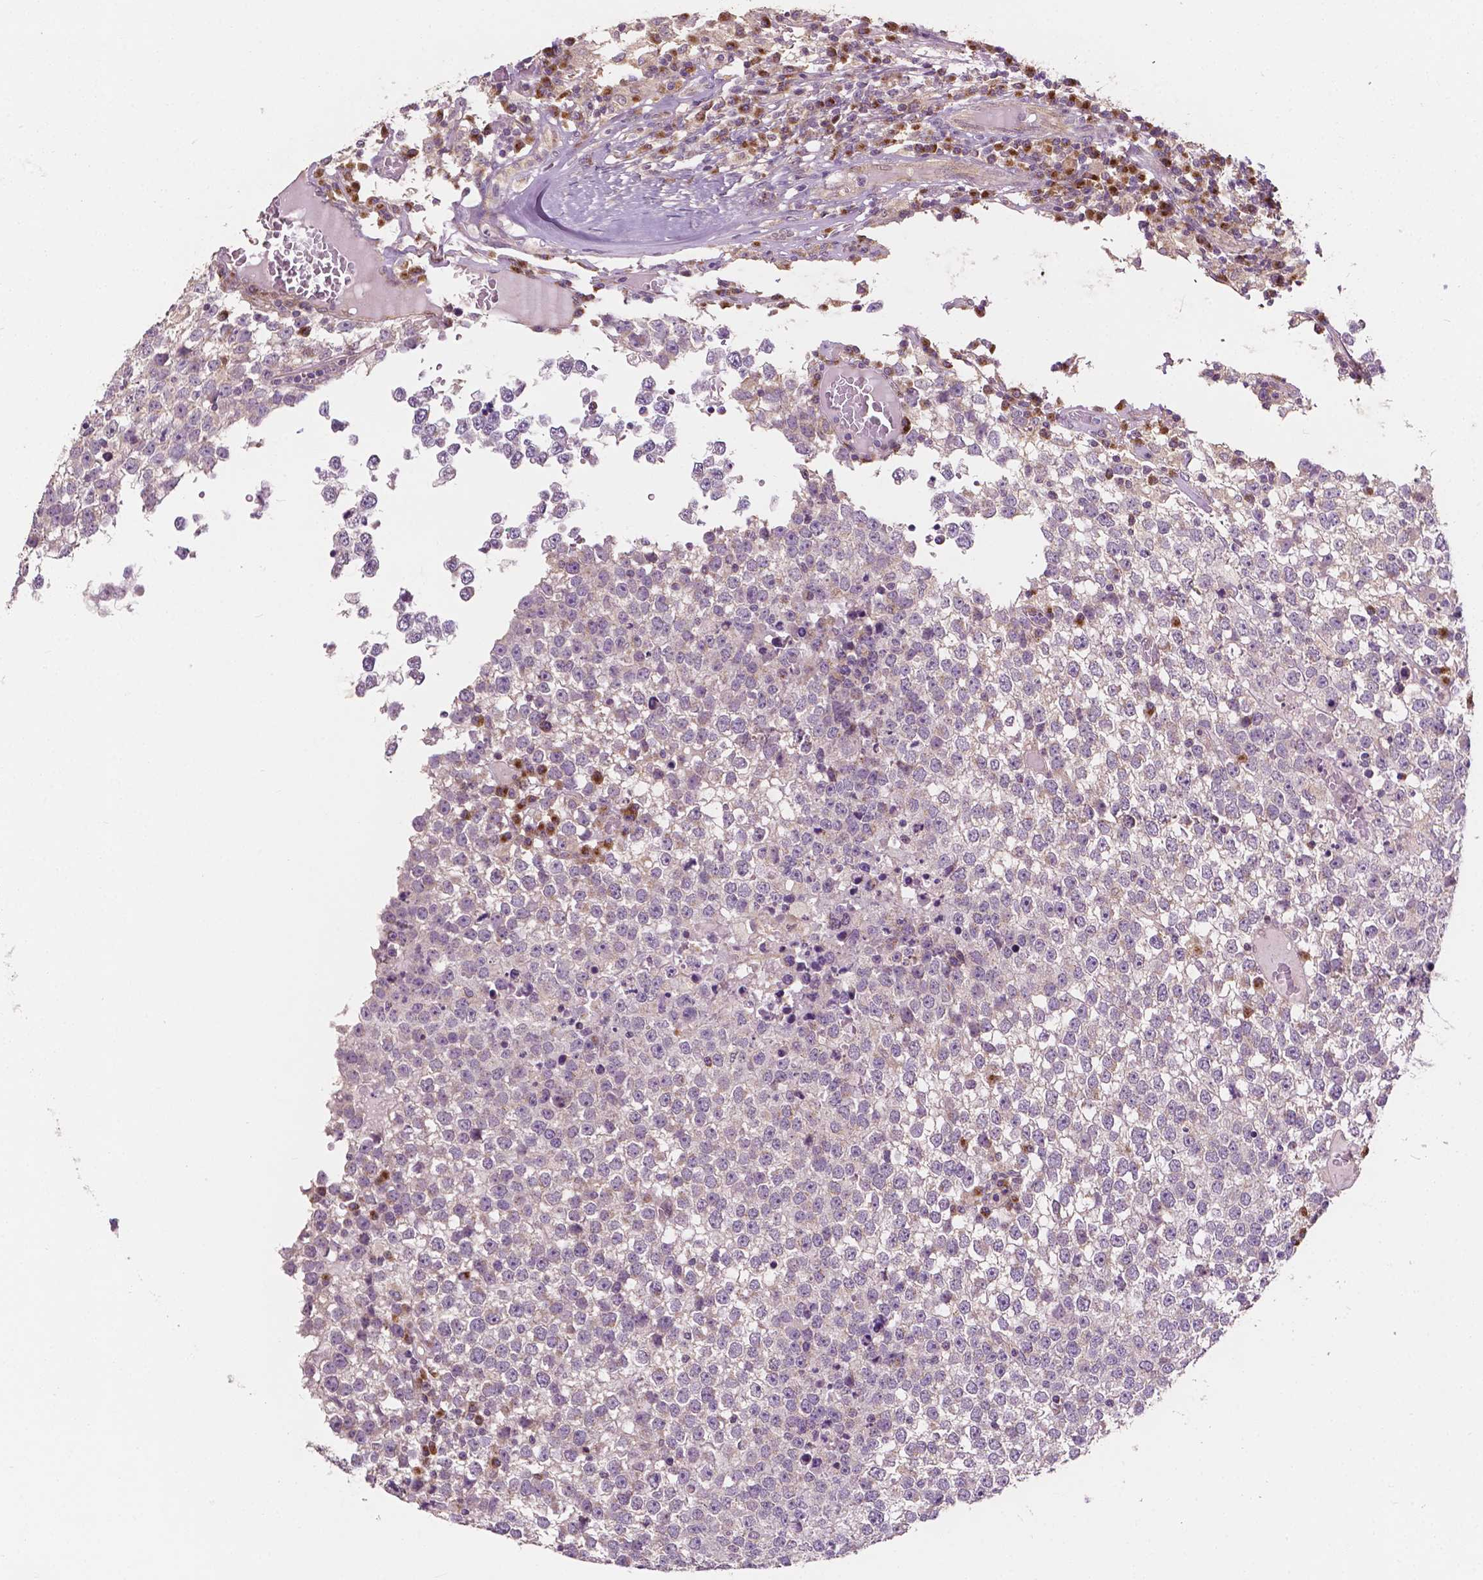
{"staining": {"intensity": "negative", "quantity": "none", "location": "none"}, "tissue": "testis cancer", "cell_type": "Tumor cells", "image_type": "cancer", "snomed": [{"axis": "morphology", "description": "Seminoma, NOS"}, {"axis": "topography", "description": "Testis"}], "caption": "A micrograph of testis cancer stained for a protein exhibits no brown staining in tumor cells.", "gene": "EBAG9", "patient": {"sex": "male", "age": 65}}